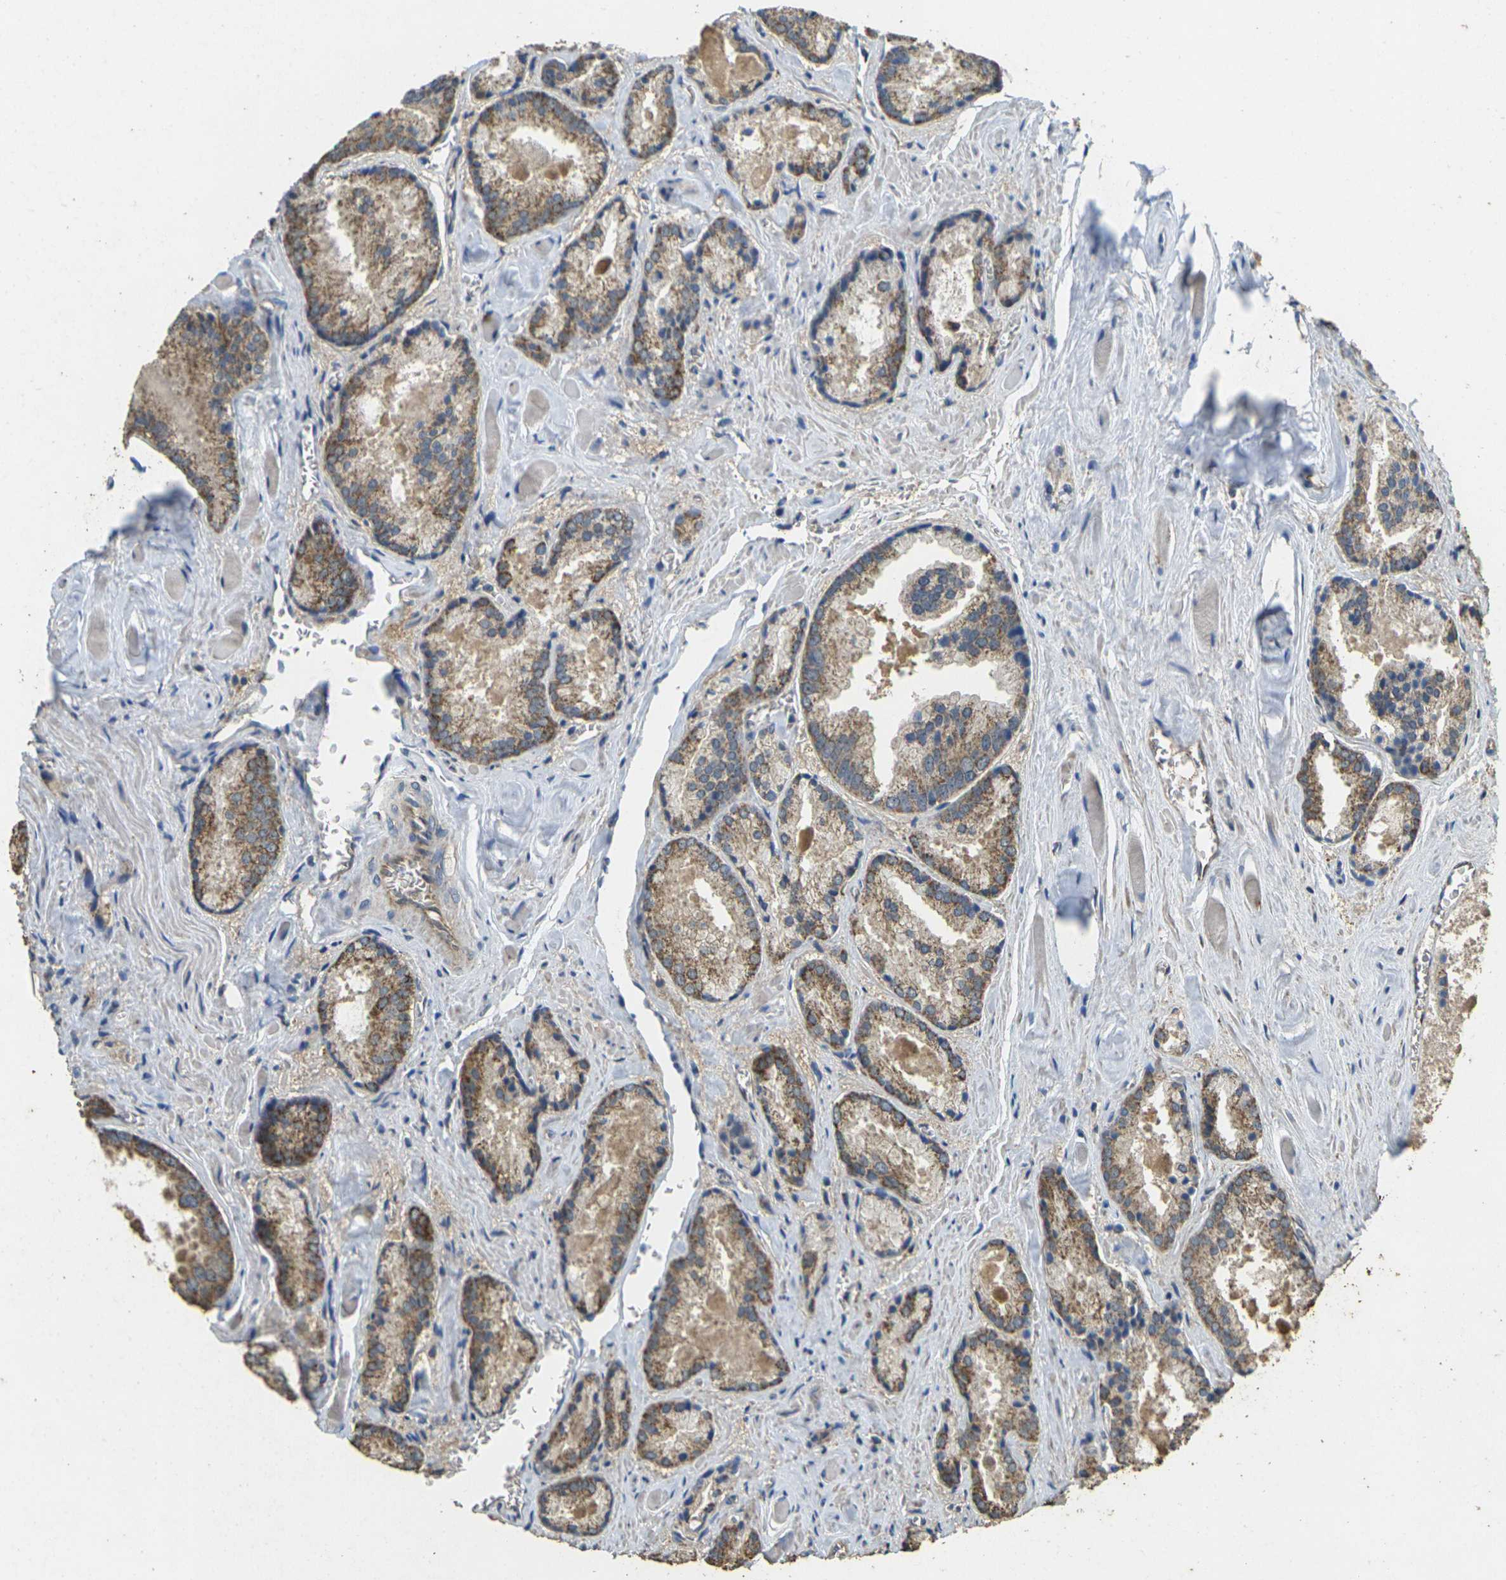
{"staining": {"intensity": "moderate", "quantity": ">75%", "location": "cytoplasmic/membranous"}, "tissue": "prostate cancer", "cell_type": "Tumor cells", "image_type": "cancer", "snomed": [{"axis": "morphology", "description": "Adenocarcinoma, Low grade"}, {"axis": "topography", "description": "Prostate"}], "caption": "The histopathology image displays staining of prostate cancer (adenocarcinoma (low-grade)), revealing moderate cytoplasmic/membranous protein positivity (brown color) within tumor cells.", "gene": "MAPK11", "patient": {"sex": "male", "age": 64}}